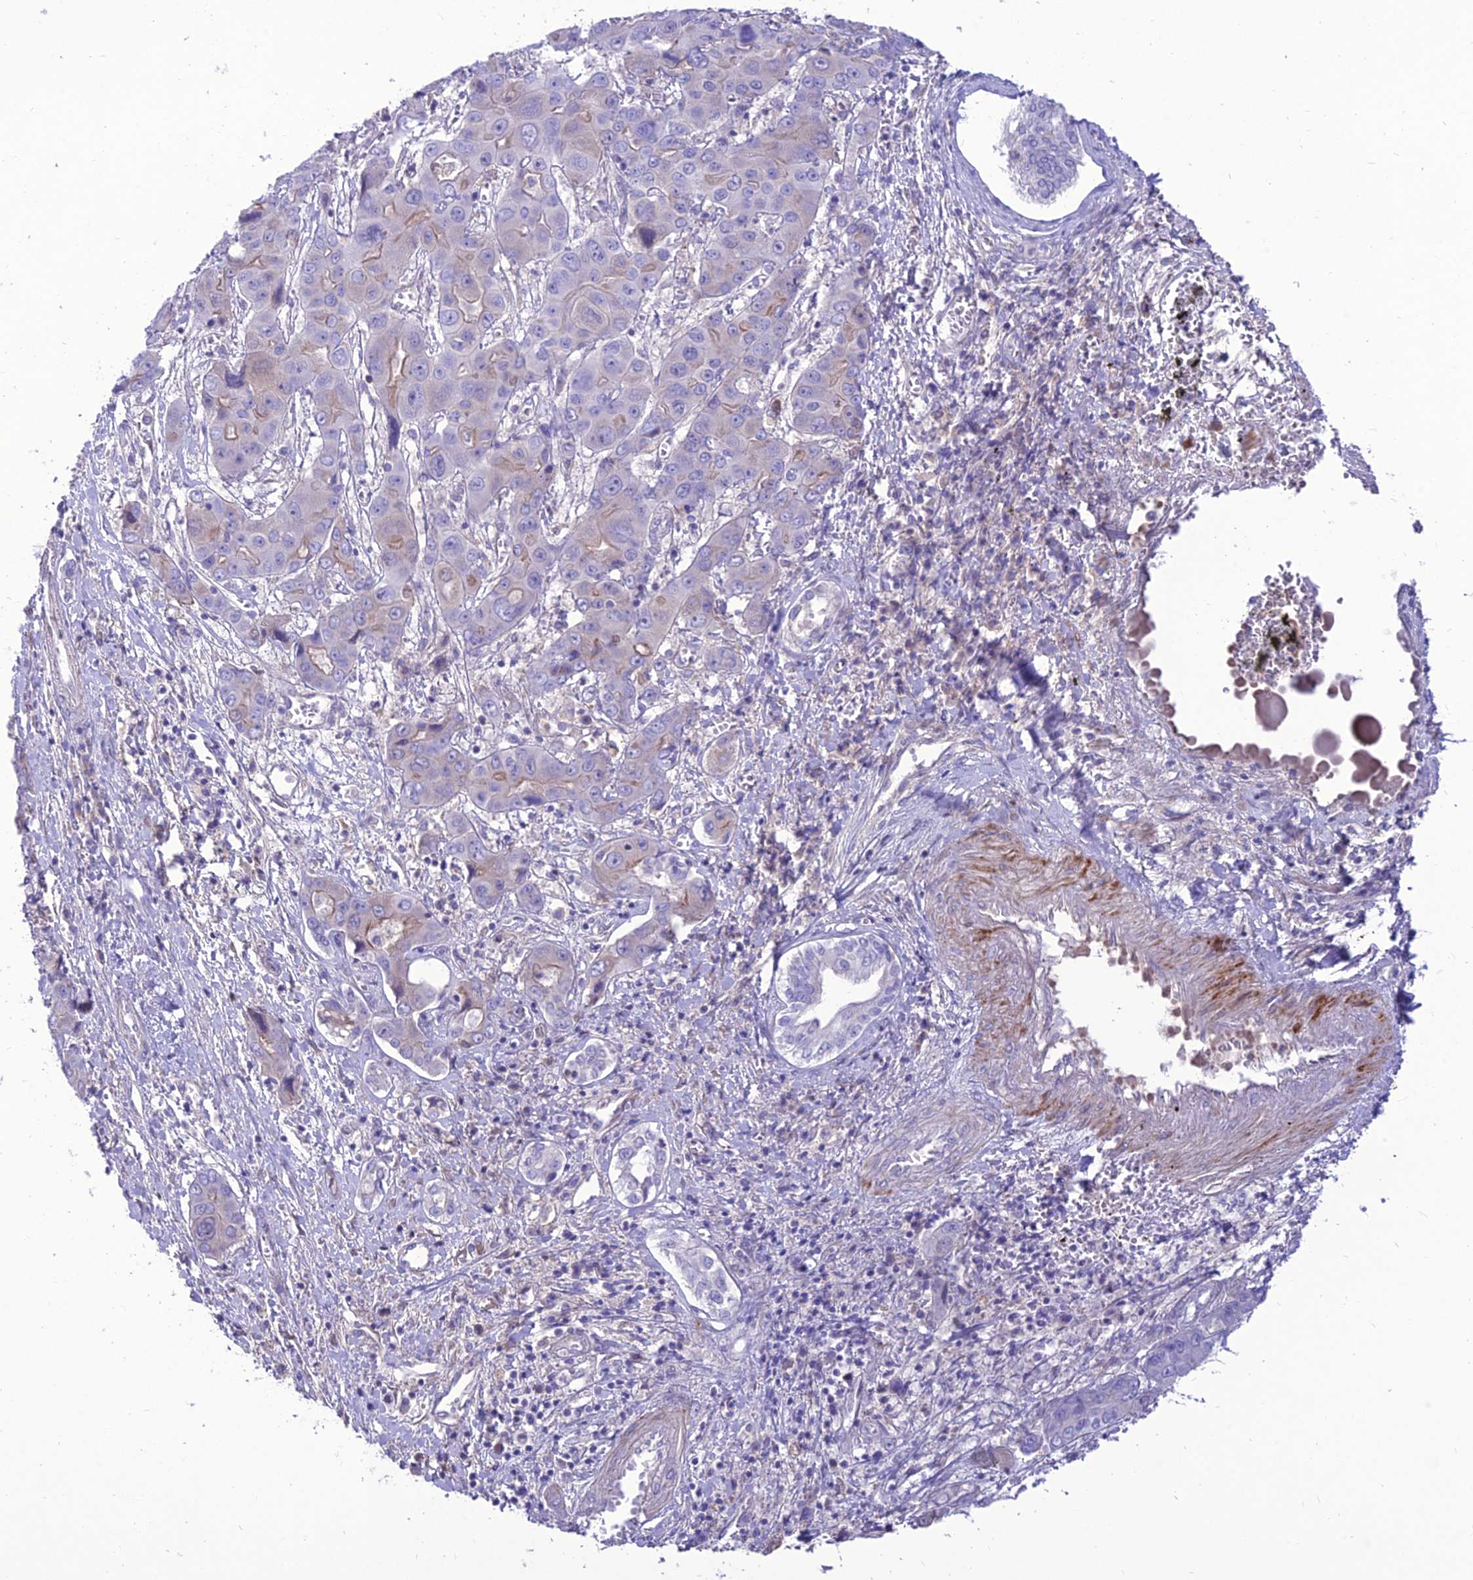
{"staining": {"intensity": "negative", "quantity": "none", "location": "none"}, "tissue": "liver cancer", "cell_type": "Tumor cells", "image_type": "cancer", "snomed": [{"axis": "morphology", "description": "Cholangiocarcinoma"}, {"axis": "topography", "description": "Liver"}], "caption": "Tumor cells are negative for protein expression in human liver cancer.", "gene": "TEKT3", "patient": {"sex": "male", "age": 67}}